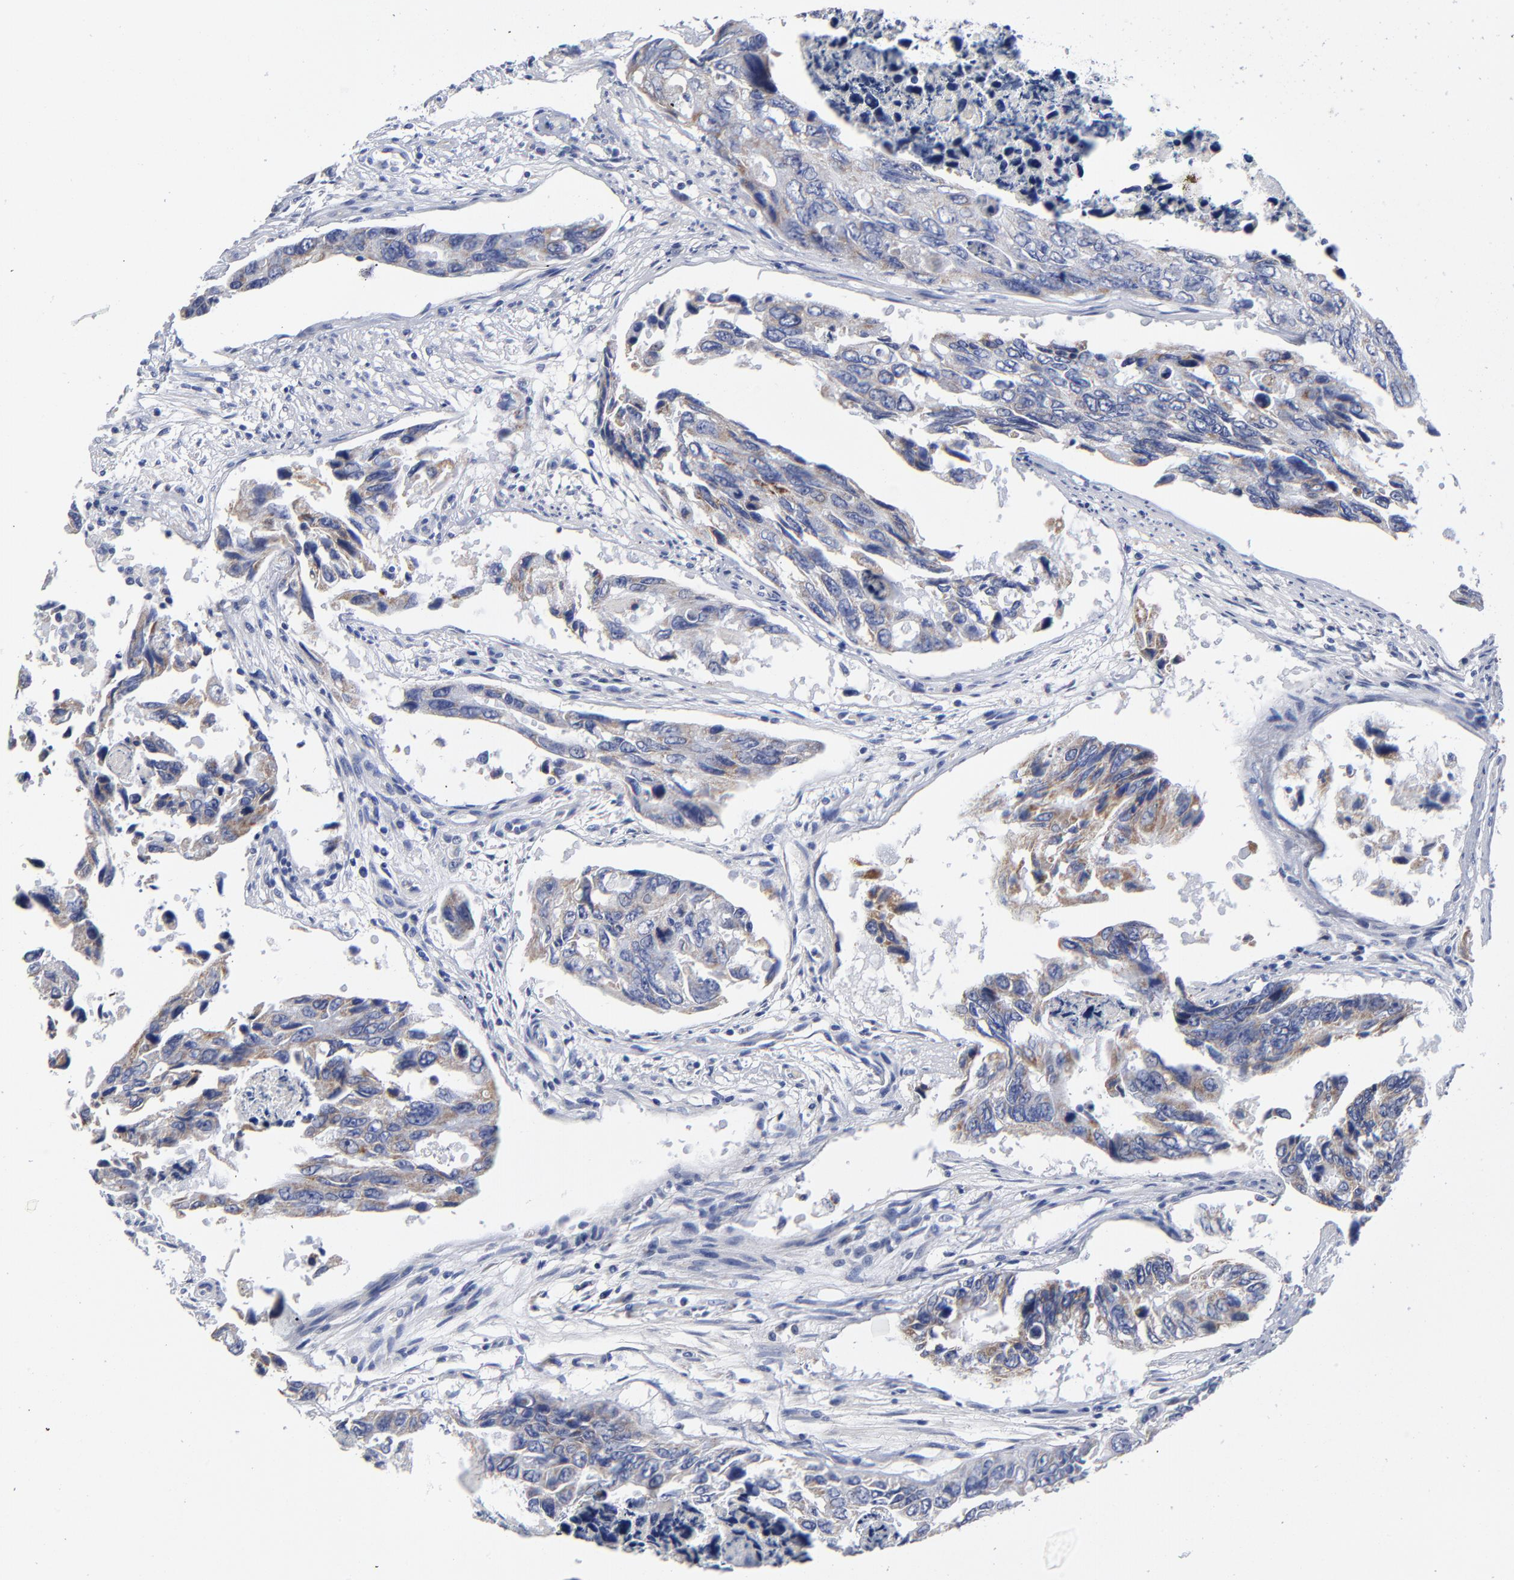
{"staining": {"intensity": "weak", "quantity": ">75%", "location": "cytoplasmic/membranous"}, "tissue": "colorectal cancer", "cell_type": "Tumor cells", "image_type": "cancer", "snomed": [{"axis": "morphology", "description": "Adenocarcinoma, NOS"}, {"axis": "topography", "description": "Colon"}], "caption": "Colorectal cancer stained for a protein reveals weak cytoplasmic/membranous positivity in tumor cells.", "gene": "PTP4A1", "patient": {"sex": "female", "age": 86}}